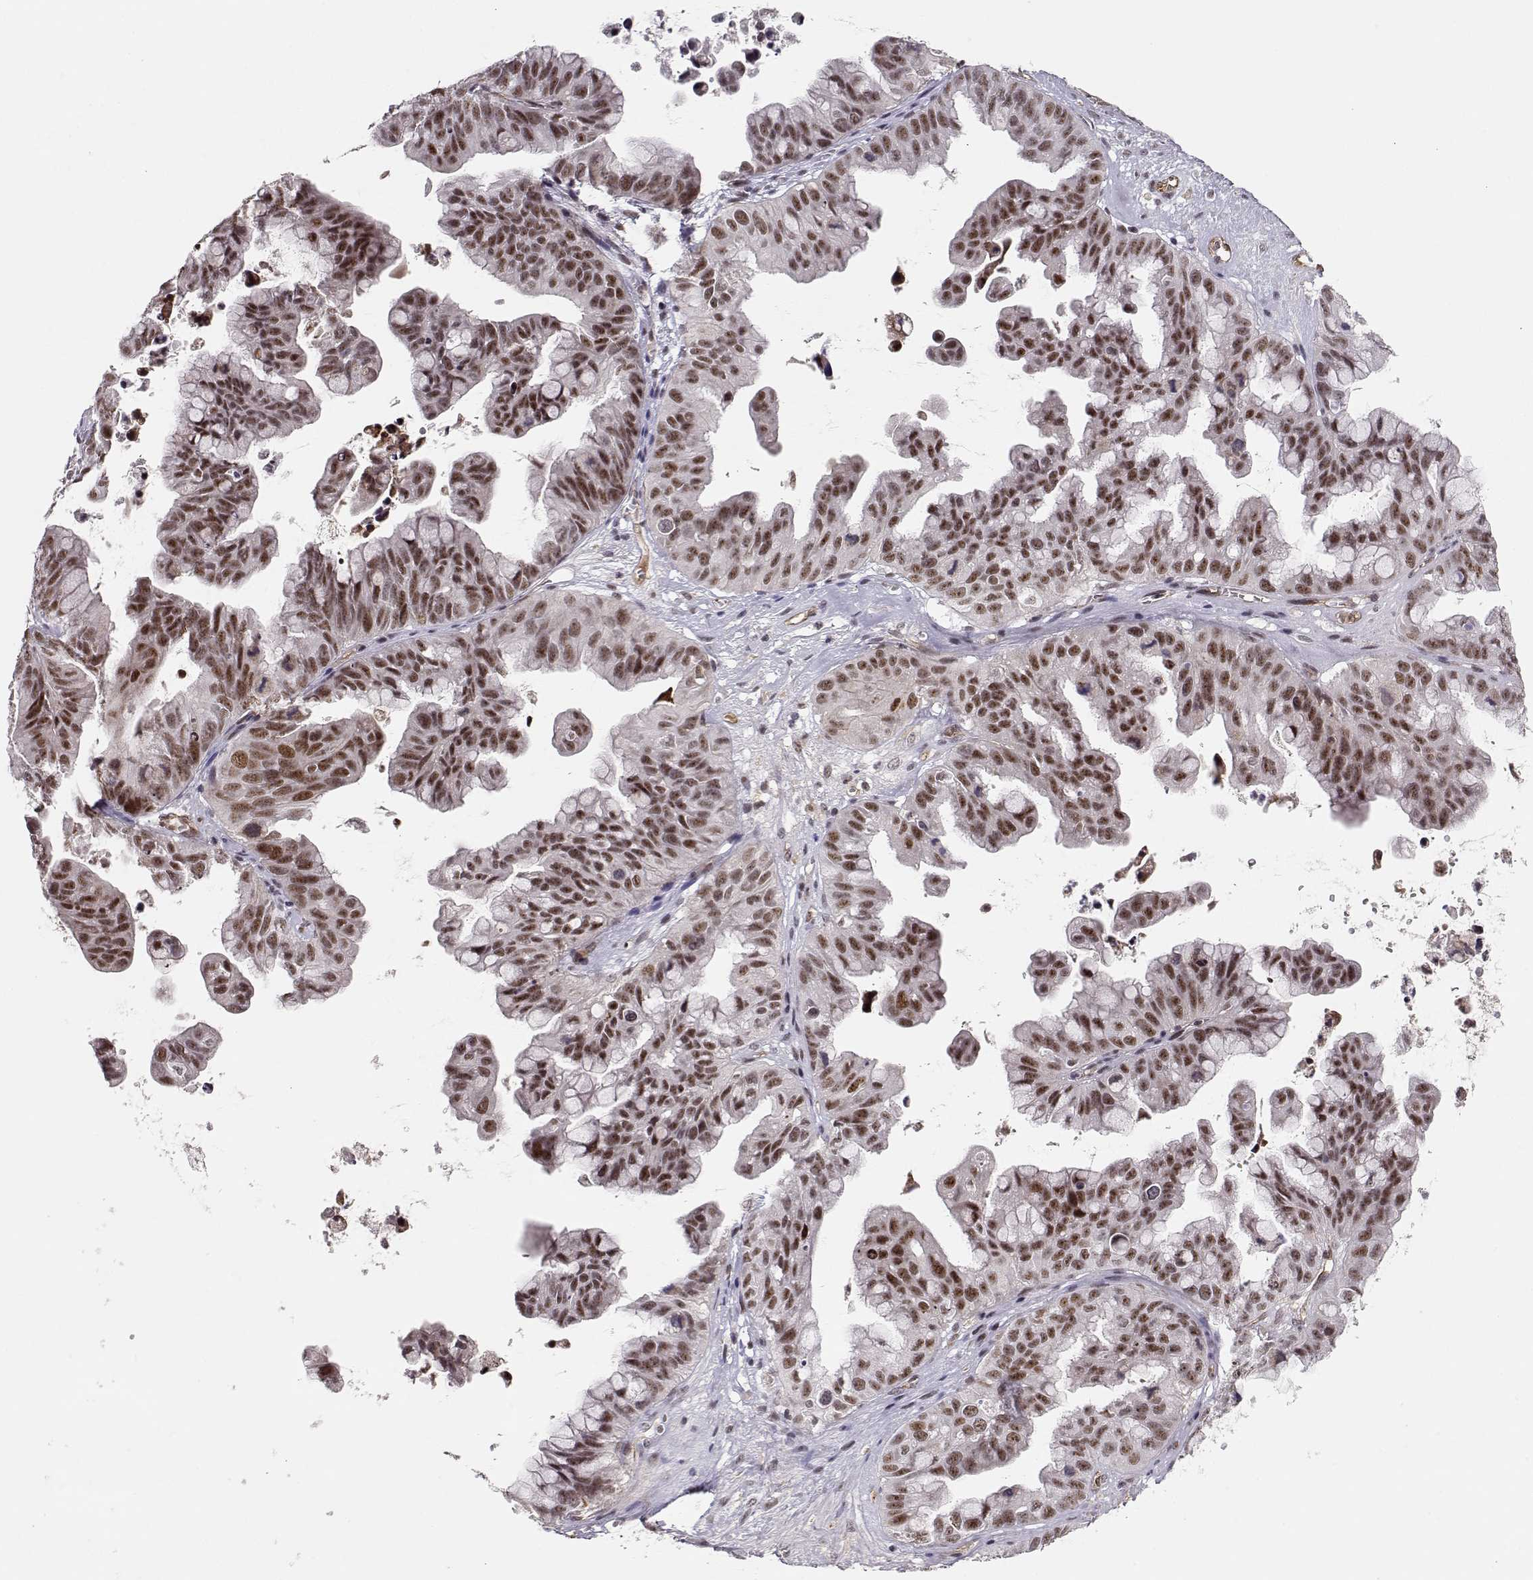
{"staining": {"intensity": "strong", "quantity": ">75%", "location": "nuclear"}, "tissue": "ovarian cancer", "cell_type": "Tumor cells", "image_type": "cancer", "snomed": [{"axis": "morphology", "description": "Cystadenocarcinoma, mucinous, NOS"}, {"axis": "topography", "description": "Ovary"}], "caption": "High-magnification brightfield microscopy of ovarian cancer (mucinous cystadenocarcinoma) stained with DAB (brown) and counterstained with hematoxylin (blue). tumor cells exhibit strong nuclear staining is seen in approximately>75% of cells.", "gene": "CIR1", "patient": {"sex": "female", "age": 76}}